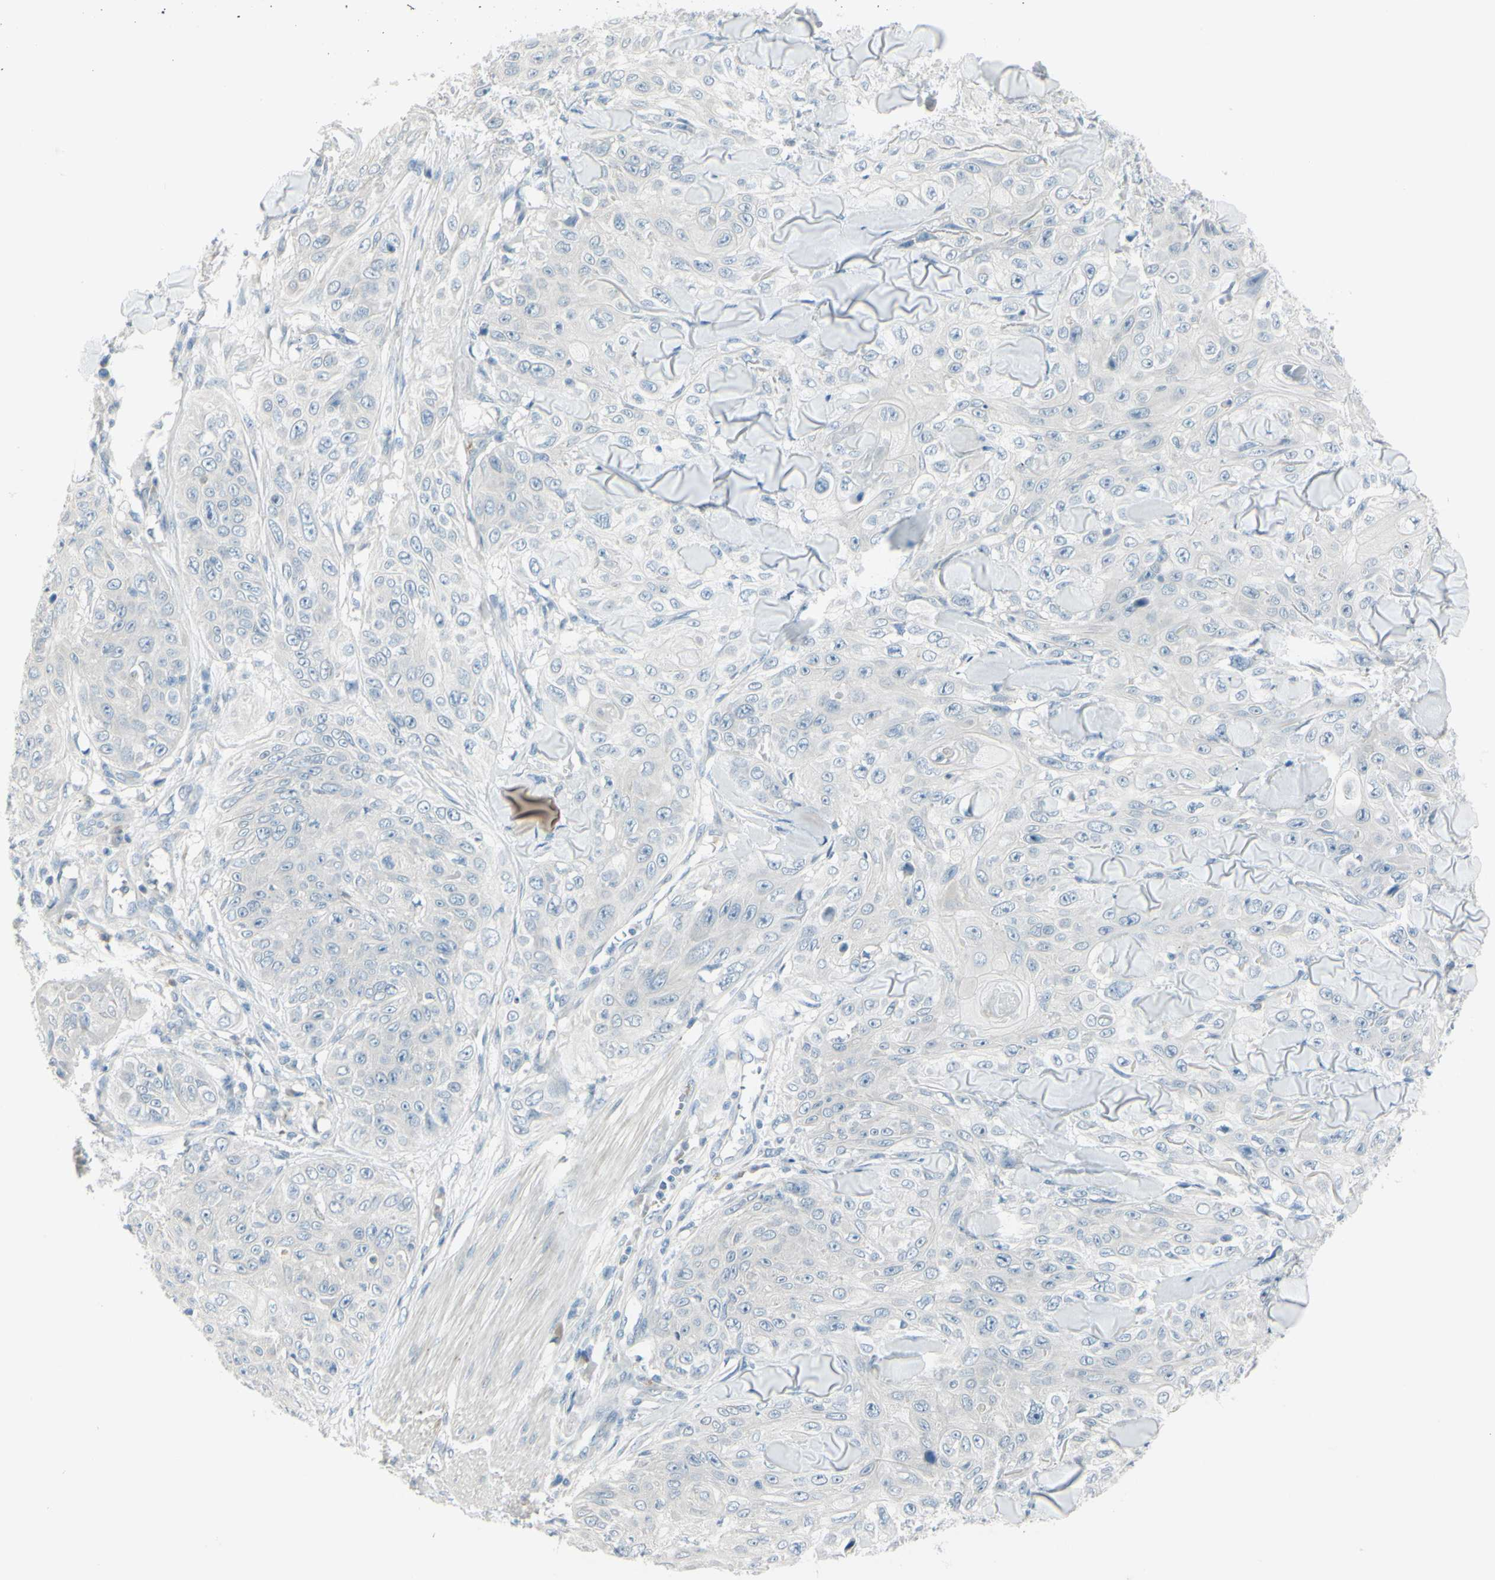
{"staining": {"intensity": "negative", "quantity": "none", "location": "none"}, "tissue": "skin cancer", "cell_type": "Tumor cells", "image_type": "cancer", "snomed": [{"axis": "morphology", "description": "Squamous cell carcinoma, NOS"}, {"axis": "topography", "description": "Skin"}], "caption": "Tumor cells show no significant protein positivity in skin squamous cell carcinoma. (DAB (3,3'-diaminobenzidine) immunohistochemistry (IHC), high magnification).", "gene": "GPR34", "patient": {"sex": "male", "age": 86}}